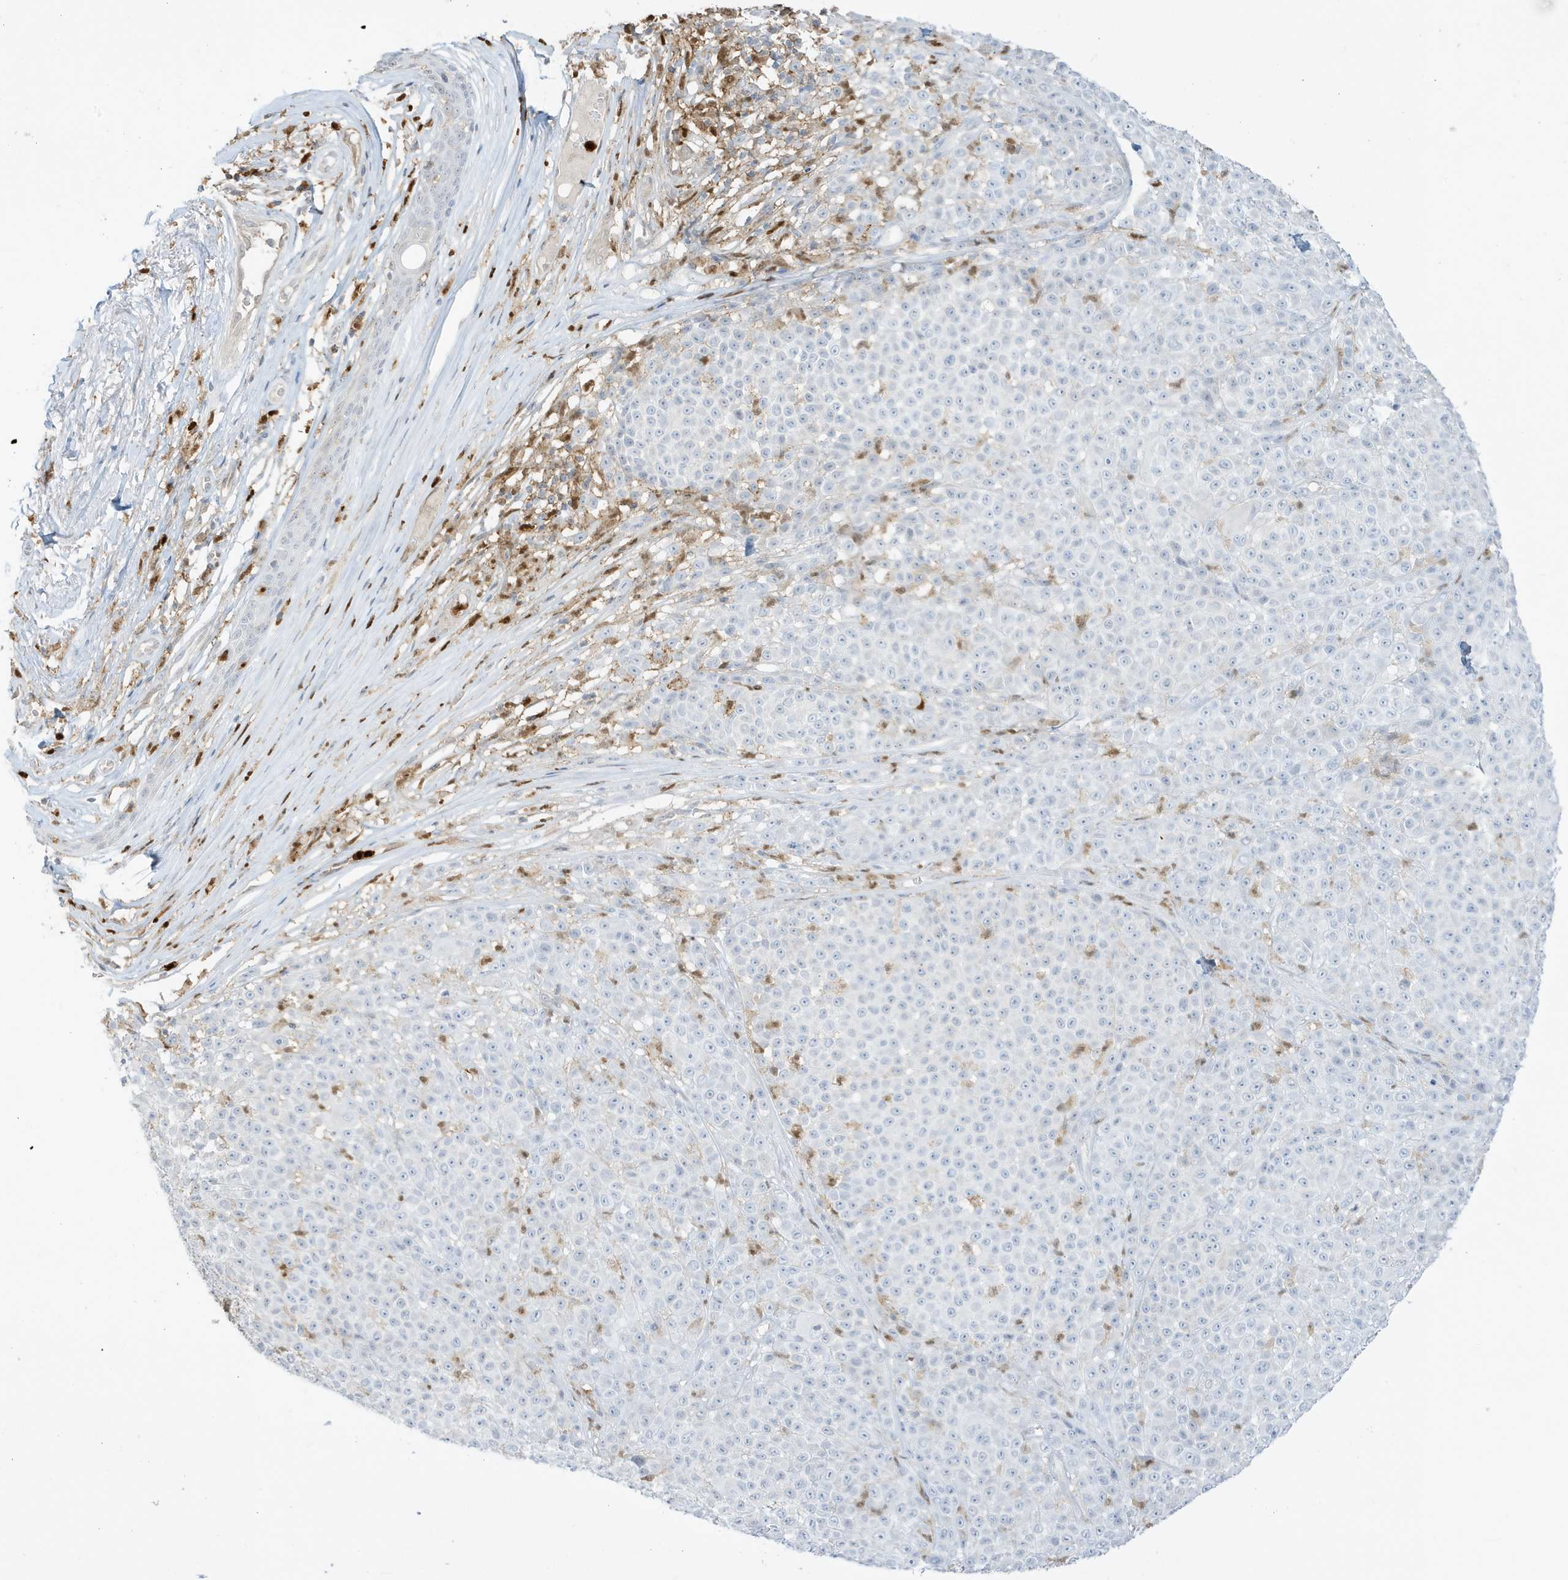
{"staining": {"intensity": "negative", "quantity": "none", "location": "none"}, "tissue": "melanoma", "cell_type": "Tumor cells", "image_type": "cancer", "snomed": [{"axis": "morphology", "description": "Malignant melanoma, NOS"}, {"axis": "topography", "description": "Skin"}], "caption": "DAB immunohistochemical staining of malignant melanoma exhibits no significant positivity in tumor cells. Nuclei are stained in blue.", "gene": "GCA", "patient": {"sex": "female", "age": 94}}